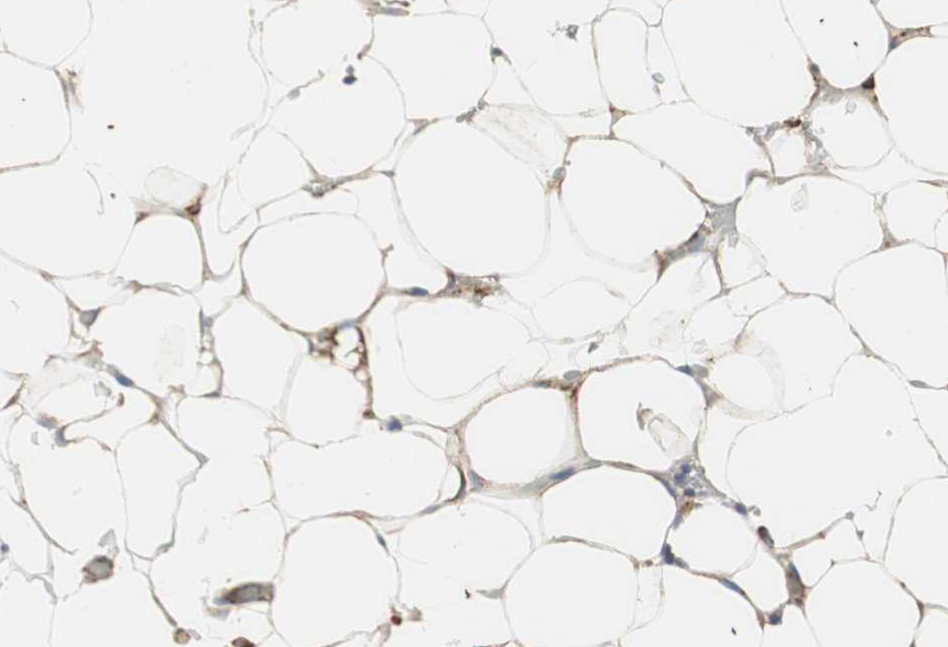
{"staining": {"intensity": "moderate", "quantity": ">75%", "location": "cytoplasmic/membranous"}, "tissue": "adipose tissue", "cell_type": "Adipocytes", "image_type": "normal", "snomed": [{"axis": "morphology", "description": "Normal tissue, NOS"}, {"axis": "topography", "description": "Peripheral nerve tissue"}], "caption": "Protein positivity by immunohistochemistry displays moderate cytoplasmic/membranous positivity in about >75% of adipocytes in normal adipose tissue. The protein is stained brown, and the nuclei are stained in blue (DAB (3,3'-diaminobenzidine) IHC with brightfield microscopy, high magnification).", "gene": "RRBP1", "patient": {"sex": "male", "age": 70}}